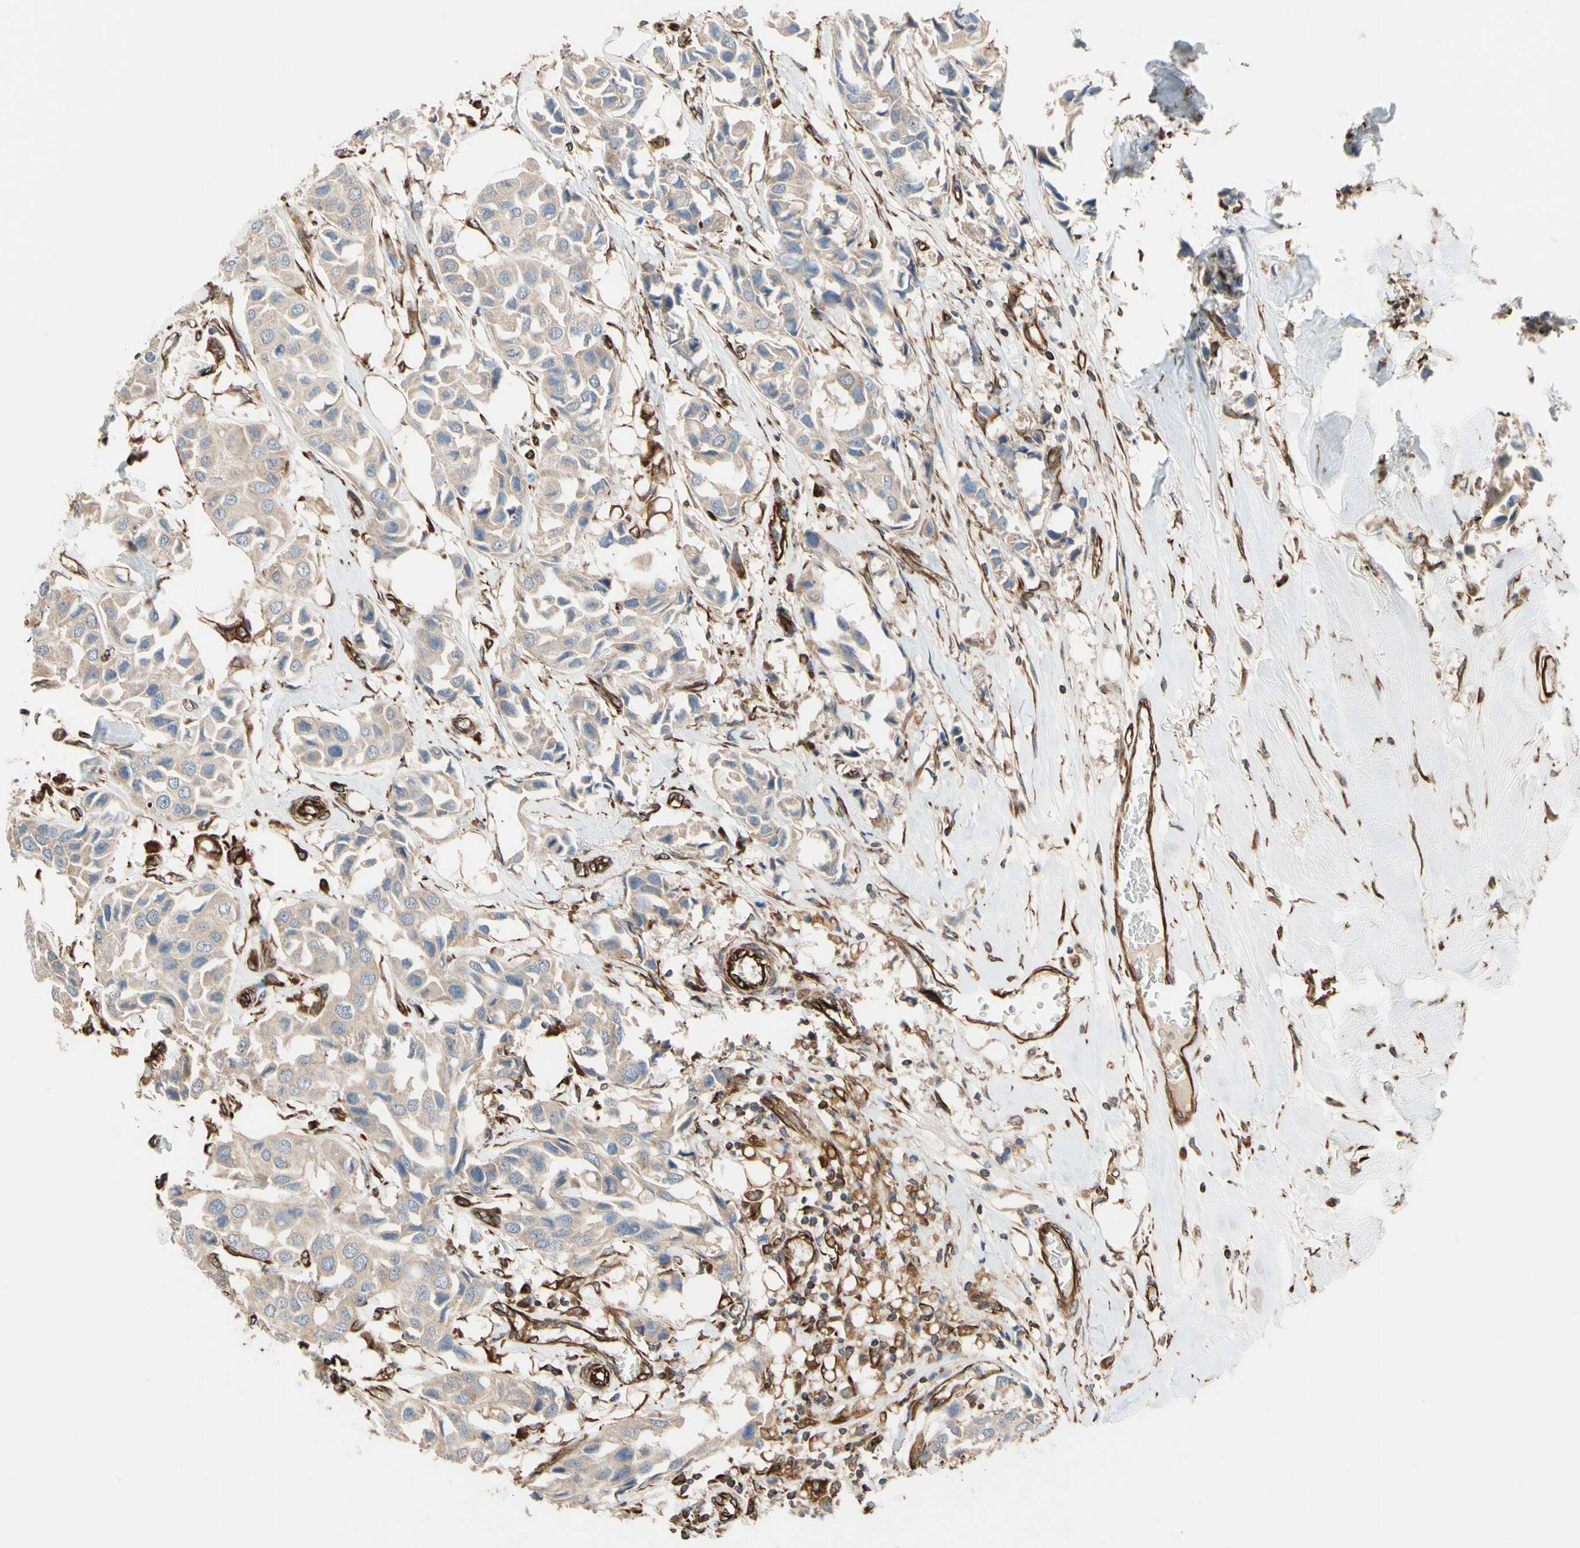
{"staining": {"intensity": "weak", "quantity": "25%-75%", "location": "cytoplasmic/membranous"}, "tissue": "breast cancer", "cell_type": "Tumor cells", "image_type": "cancer", "snomed": [{"axis": "morphology", "description": "Duct carcinoma"}, {"axis": "topography", "description": "Breast"}], "caption": "Breast cancer (infiltrating ductal carcinoma) was stained to show a protein in brown. There is low levels of weak cytoplasmic/membranous staining in approximately 25%-75% of tumor cells.", "gene": "TRAF2", "patient": {"sex": "female", "age": 80}}